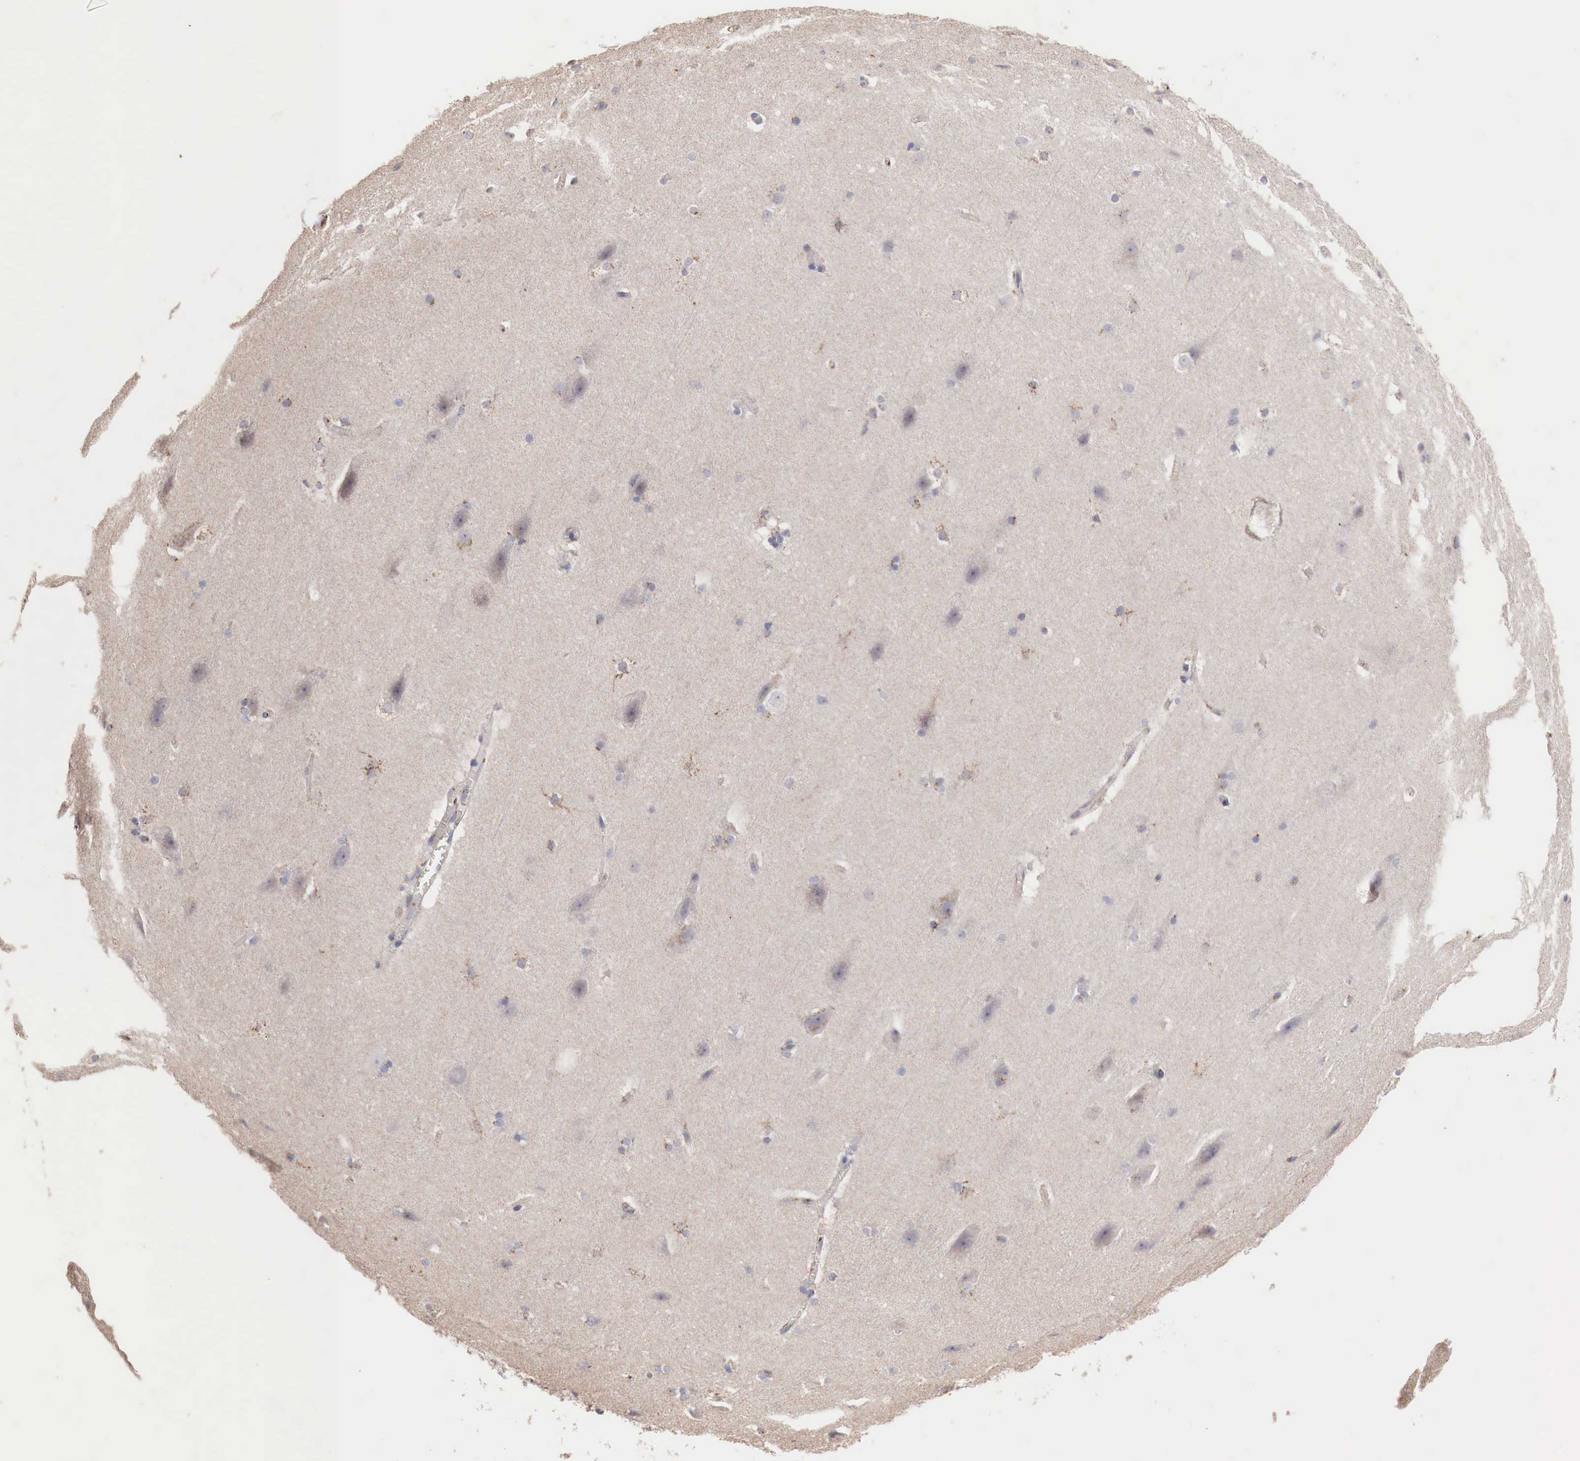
{"staining": {"intensity": "weak", "quantity": "25%-75%", "location": "cytoplasmic/membranous"}, "tissue": "cerebral cortex", "cell_type": "Endothelial cells", "image_type": "normal", "snomed": [{"axis": "morphology", "description": "Normal tissue, NOS"}, {"axis": "topography", "description": "Cerebral cortex"}, {"axis": "topography", "description": "Hippocampus"}], "caption": "The histopathology image demonstrates staining of benign cerebral cortex, revealing weak cytoplasmic/membranous protein expression (brown color) within endothelial cells.", "gene": "SYAP1", "patient": {"sex": "female", "age": 19}}